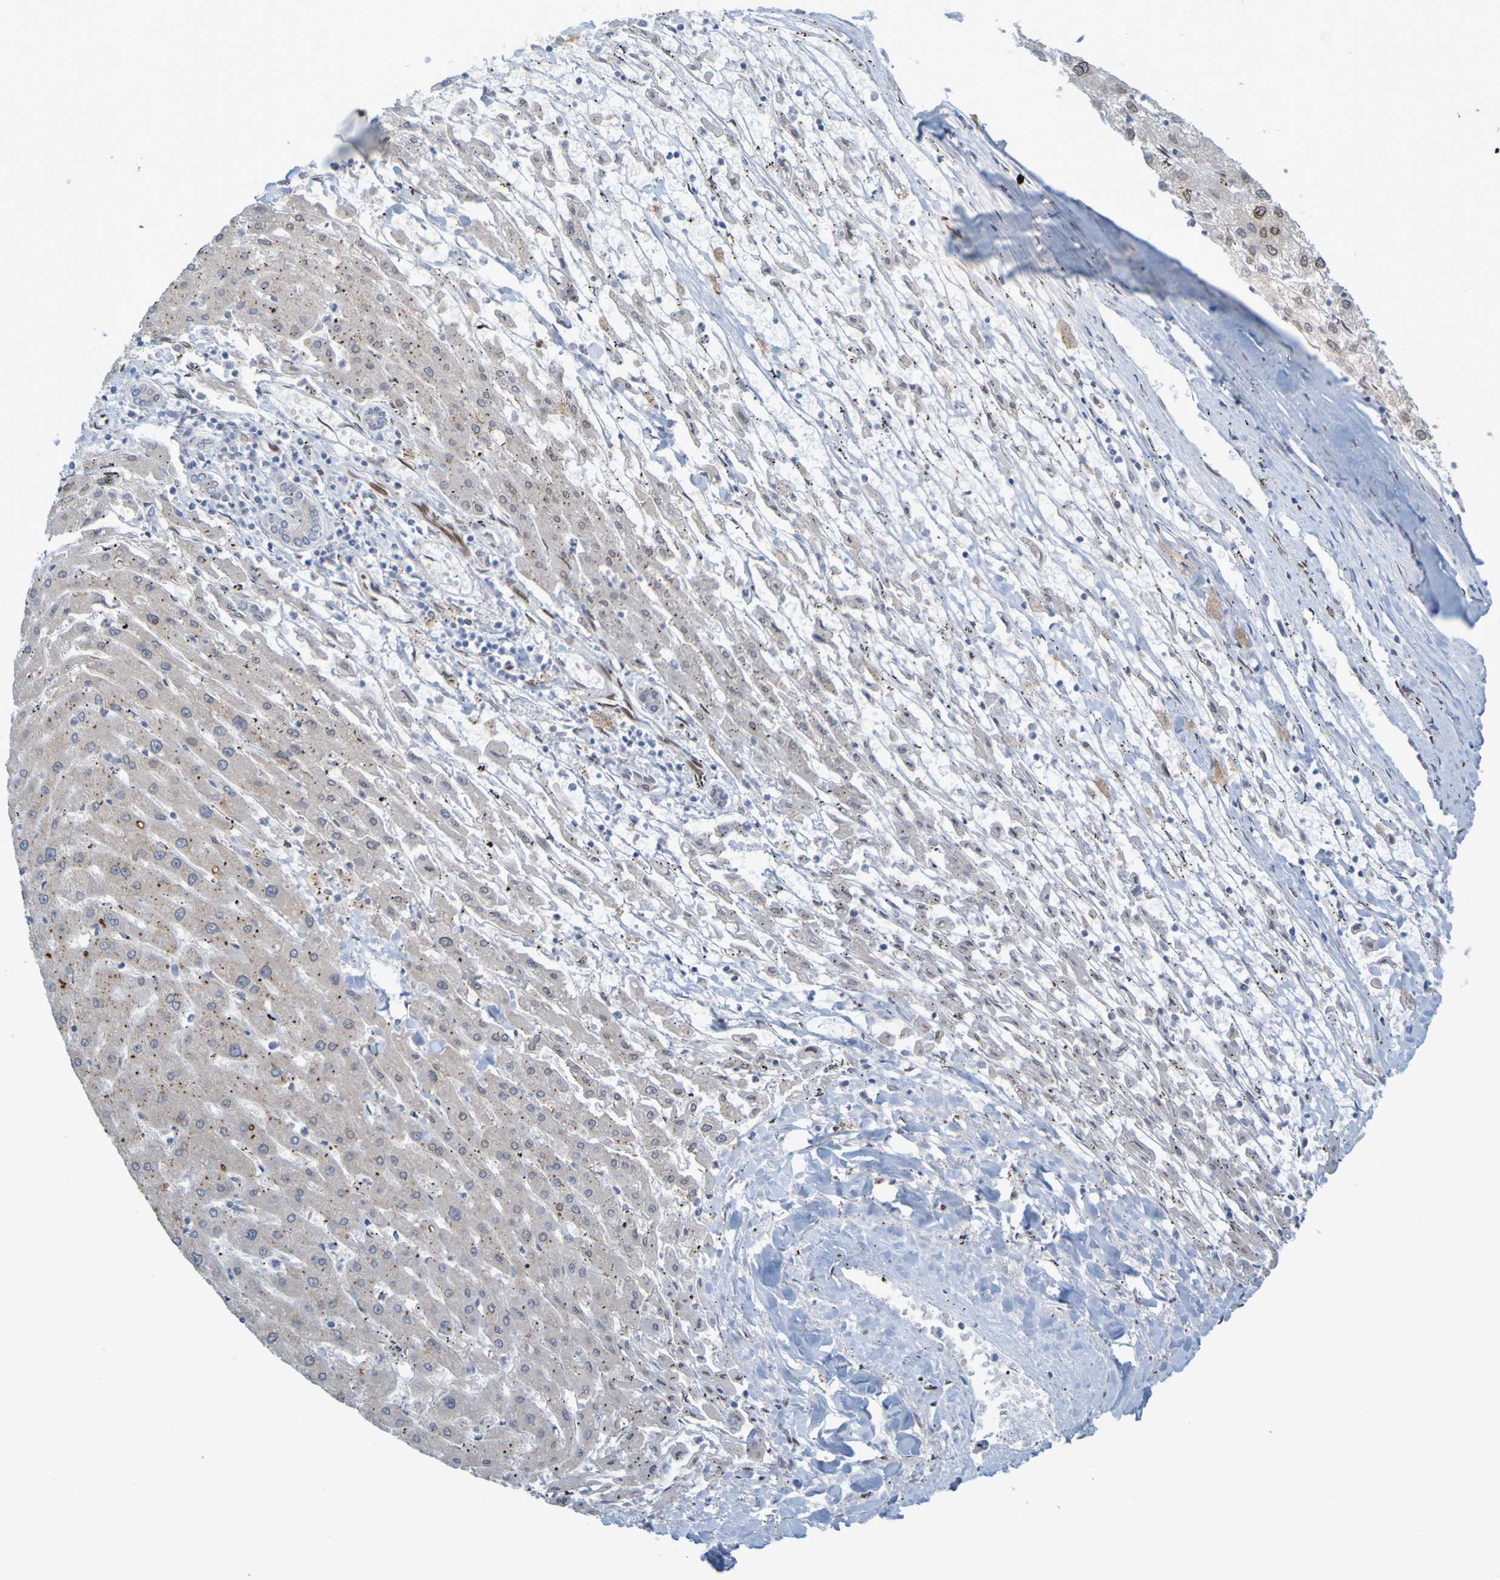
{"staining": {"intensity": "moderate", "quantity": "25%-75%", "location": "cytoplasmic/membranous,nuclear"}, "tissue": "liver cancer", "cell_type": "Tumor cells", "image_type": "cancer", "snomed": [{"axis": "morphology", "description": "Carcinoma, Hepatocellular, NOS"}, {"axis": "topography", "description": "Liver"}], "caption": "Hepatocellular carcinoma (liver) stained for a protein (brown) displays moderate cytoplasmic/membranous and nuclear positive expression in about 25%-75% of tumor cells.", "gene": "MAG", "patient": {"sex": "male", "age": 72}}